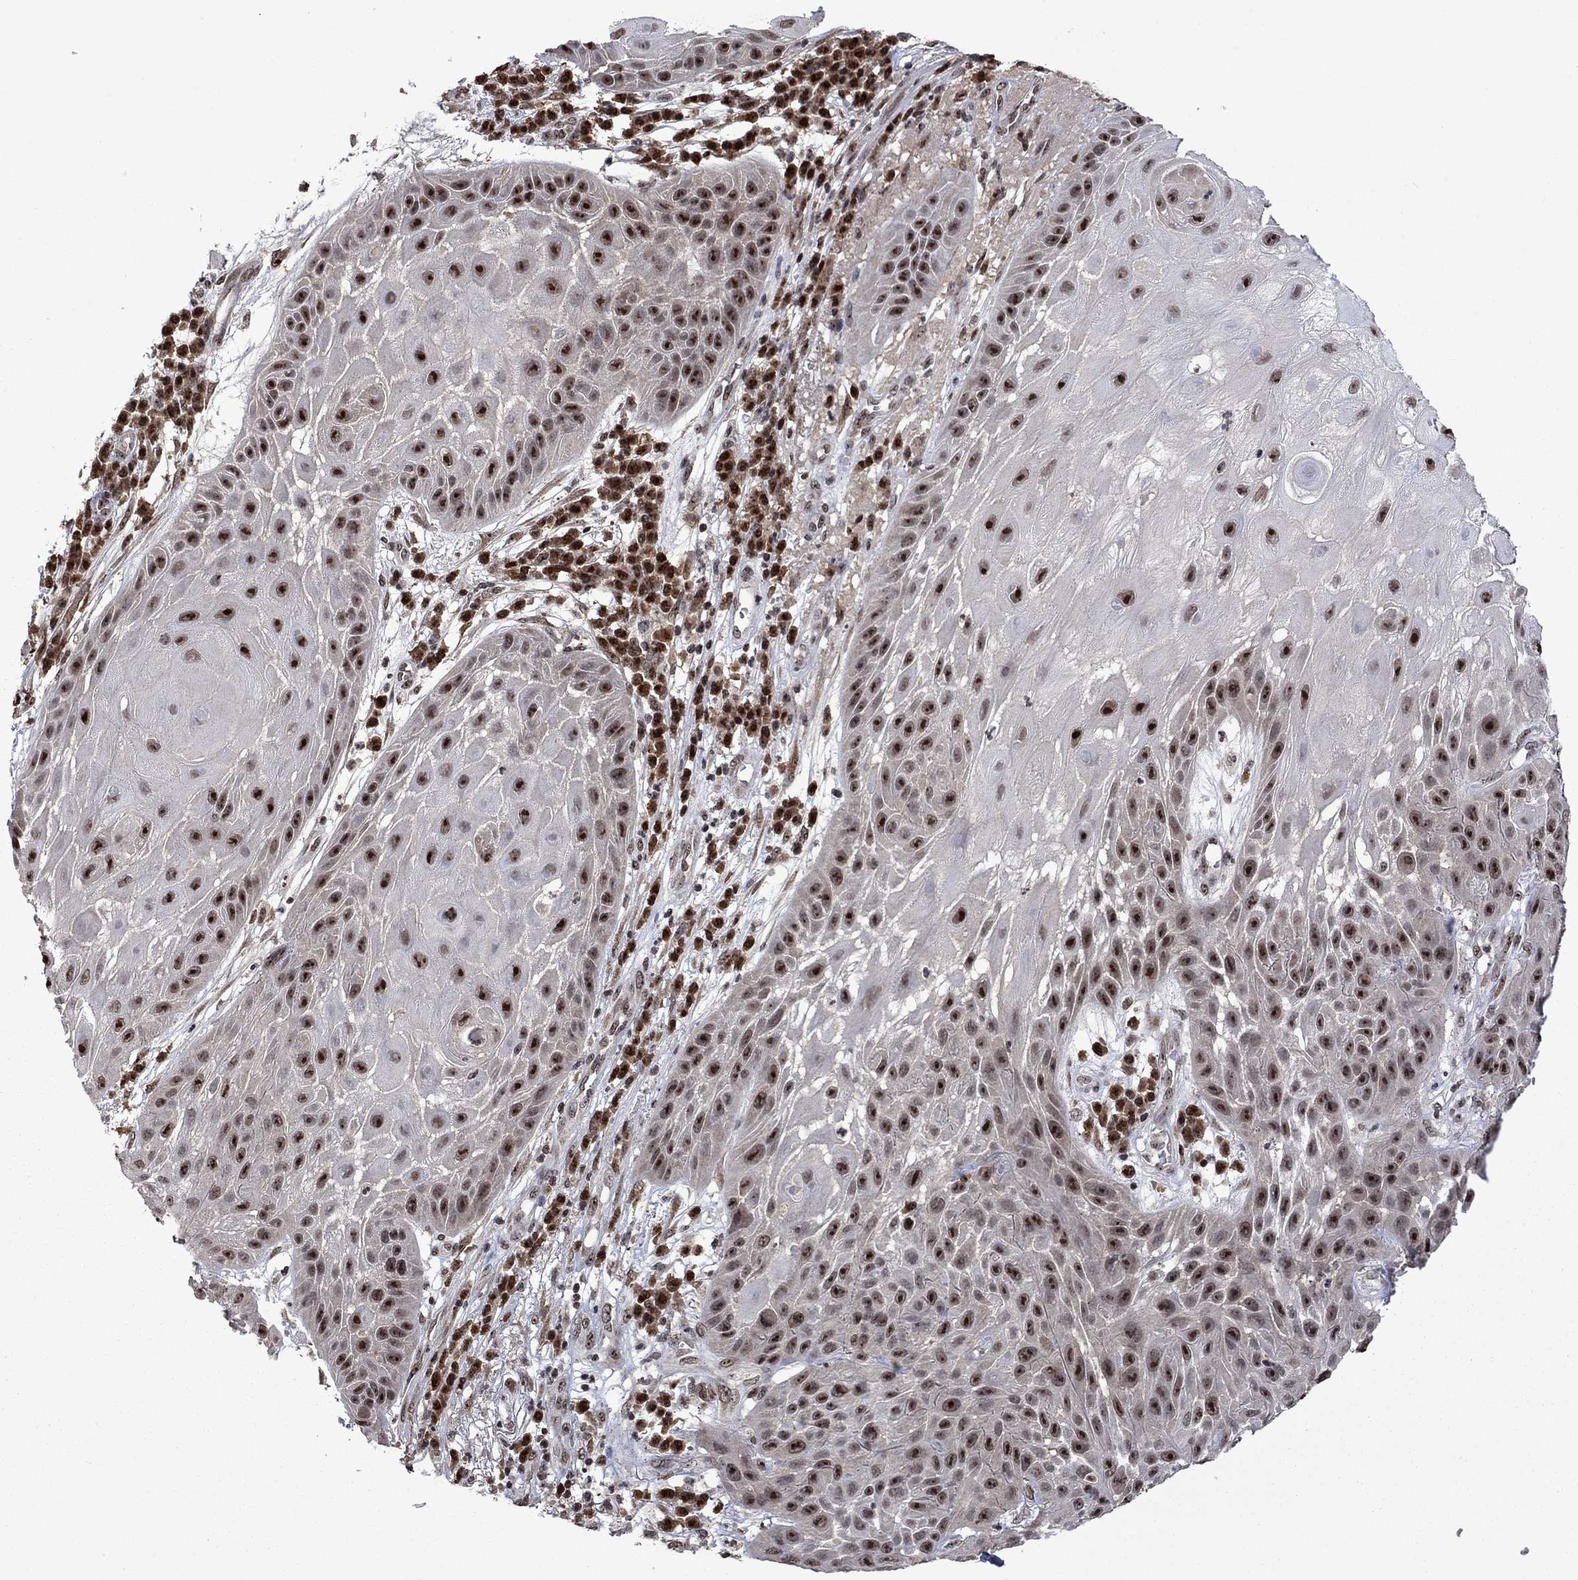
{"staining": {"intensity": "strong", "quantity": ">75%", "location": "nuclear"}, "tissue": "skin cancer", "cell_type": "Tumor cells", "image_type": "cancer", "snomed": [{"axis": "morphology", "description": "Normal tissue, NOS"}, {"axis": "morphology", "description": "Squamous cell carcinoma, NOS"}, {"axis": "topography", "description": "Skin"}], "caption": "Tumor cells show high levels of strong nuclear positivity in approximately >75% of cells in skin squamous cell carcinoma.", "gene": "FBL", "patient": {"sex": "male", "age": 79}}